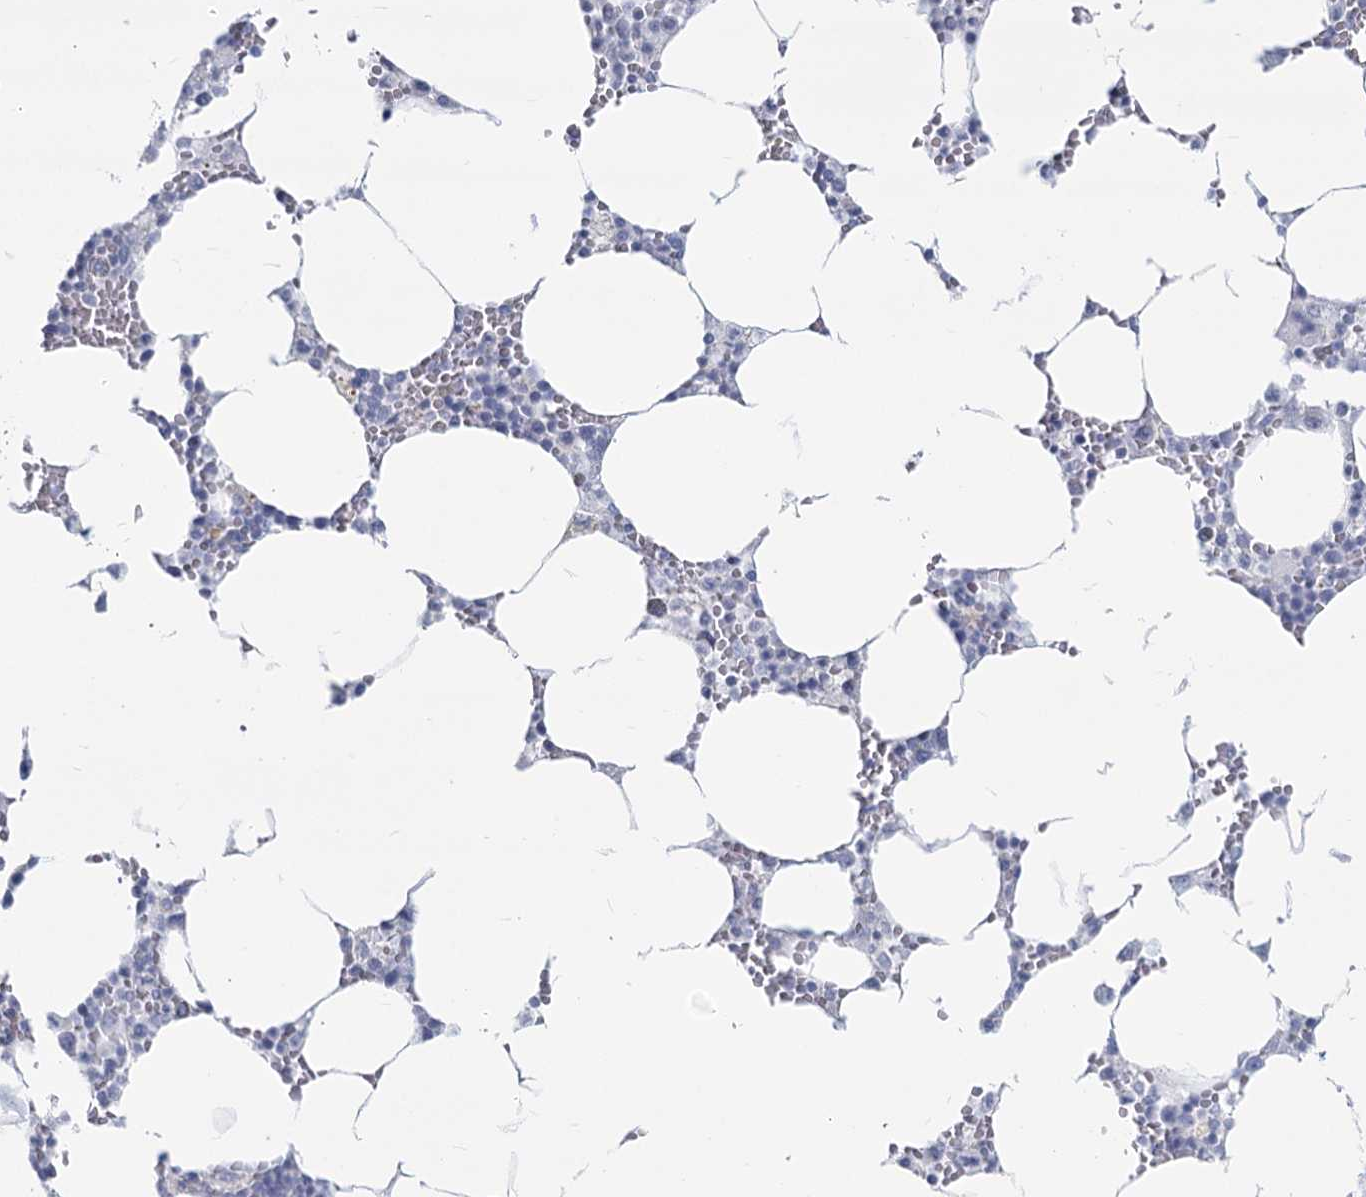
{"staining": {"intensity": "negative", "quantity": "none", "location": "none"}, "tissue": "bone marrow", "cell_type": "Hematopoietic cells", "image_type": "normal", "snomed": [{"axis": "morphology", "description": "Normal tissue, NOS"}, {"axis": "topography", "description": "Bone marrow"}], "caption": "Protein analysis of benign bone marrow displays no significant positivity in hematopoietic cells.", "gene": "SLC6A19", "patient": {"sex": "male", "age": 70}}